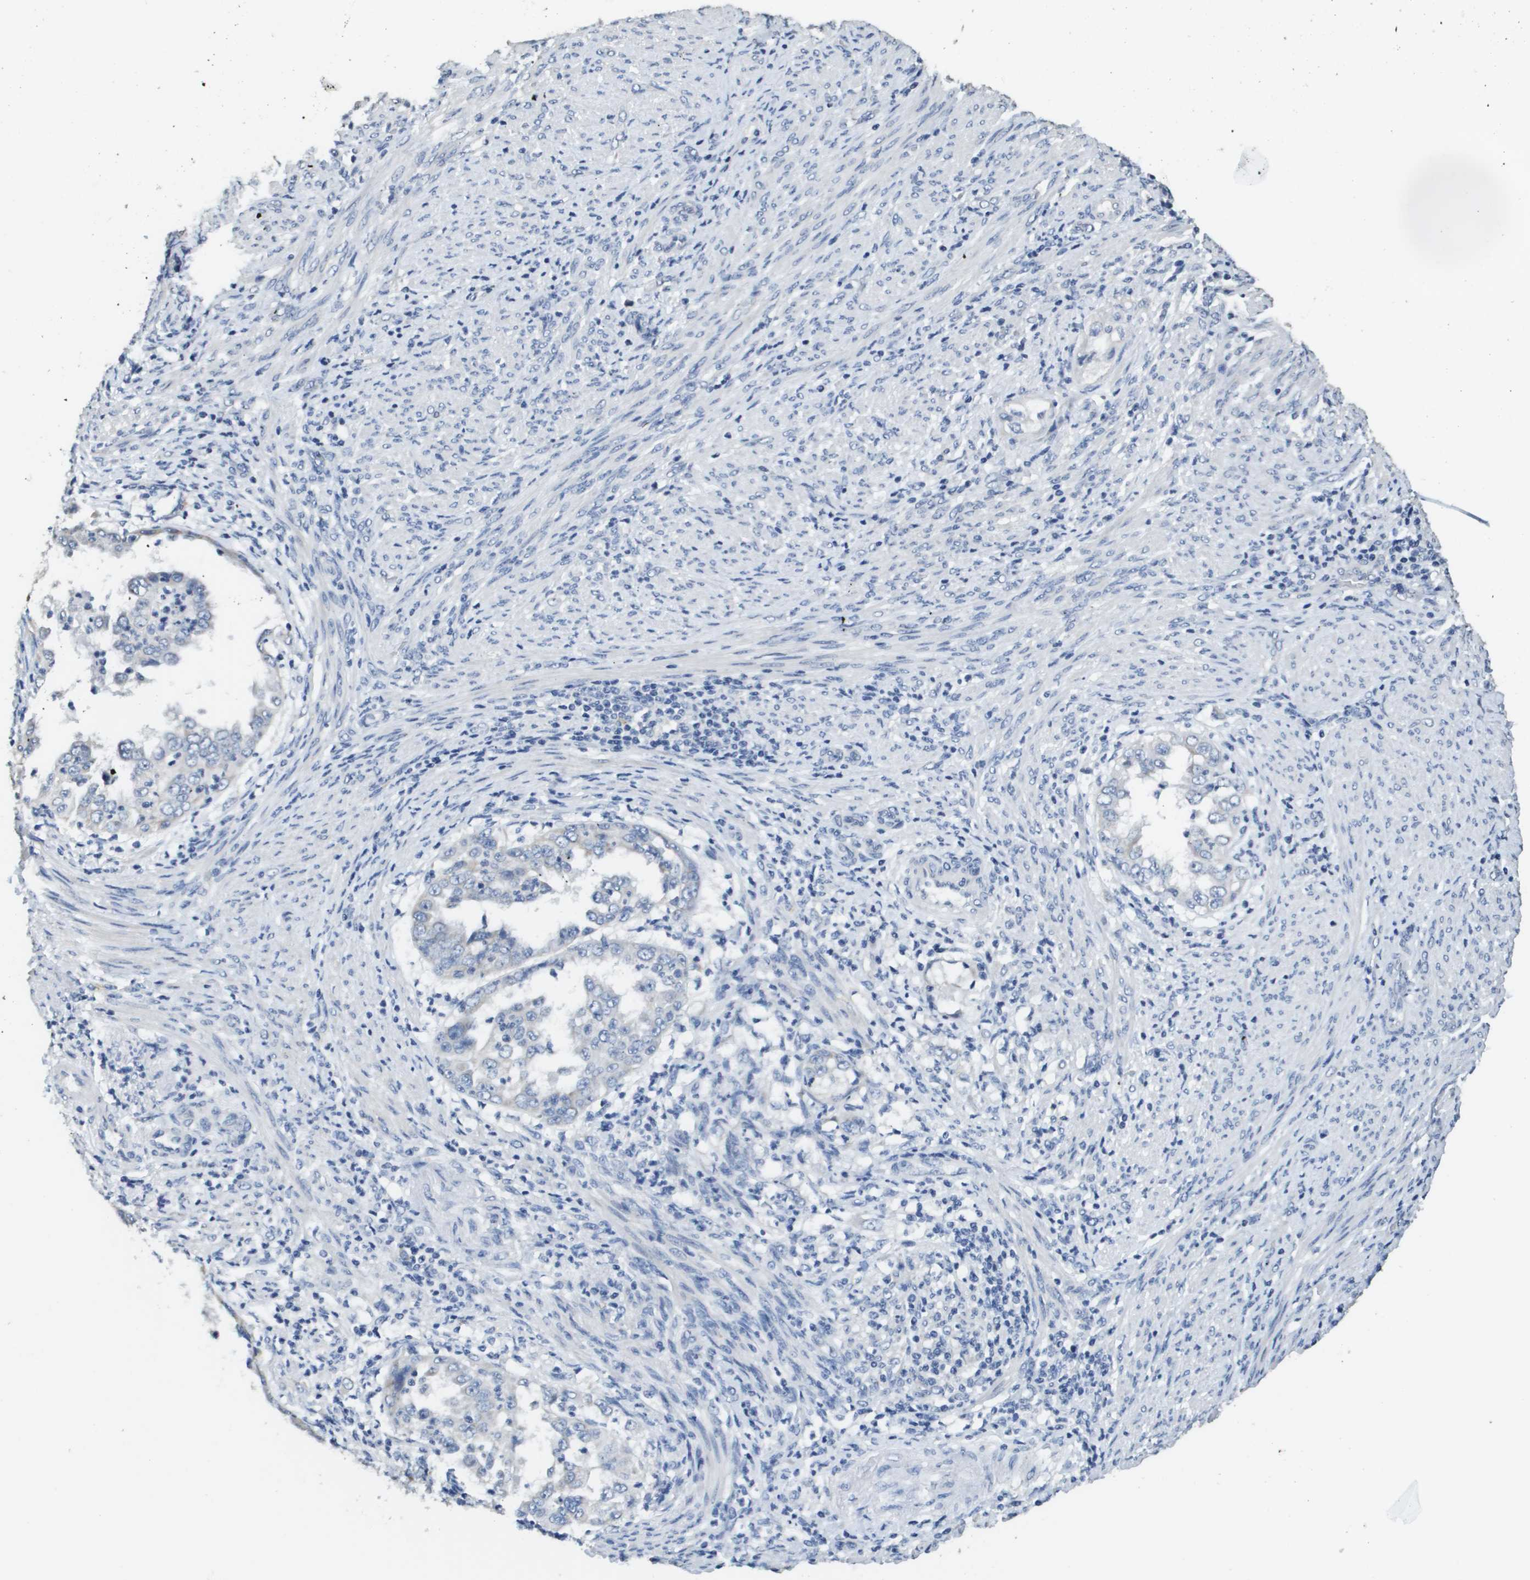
{"staining": {"intensity": "negative", "quantity": "none", "location": "none"}, "tissue": "endometrial cancer", "cell_type": "Tumor cells", "image_type": "cancer", "snomed": [{"axis": "morphology", "description": "Adenocarcinoma, NOS"}, {"axis": "topography", "description": "Endometrium"}], "caption": "Image shows no significant protein expression in tumor cells of endometrial cancer.", "gene": "MT3", "patient": {"sex": "female", "age": 85}}